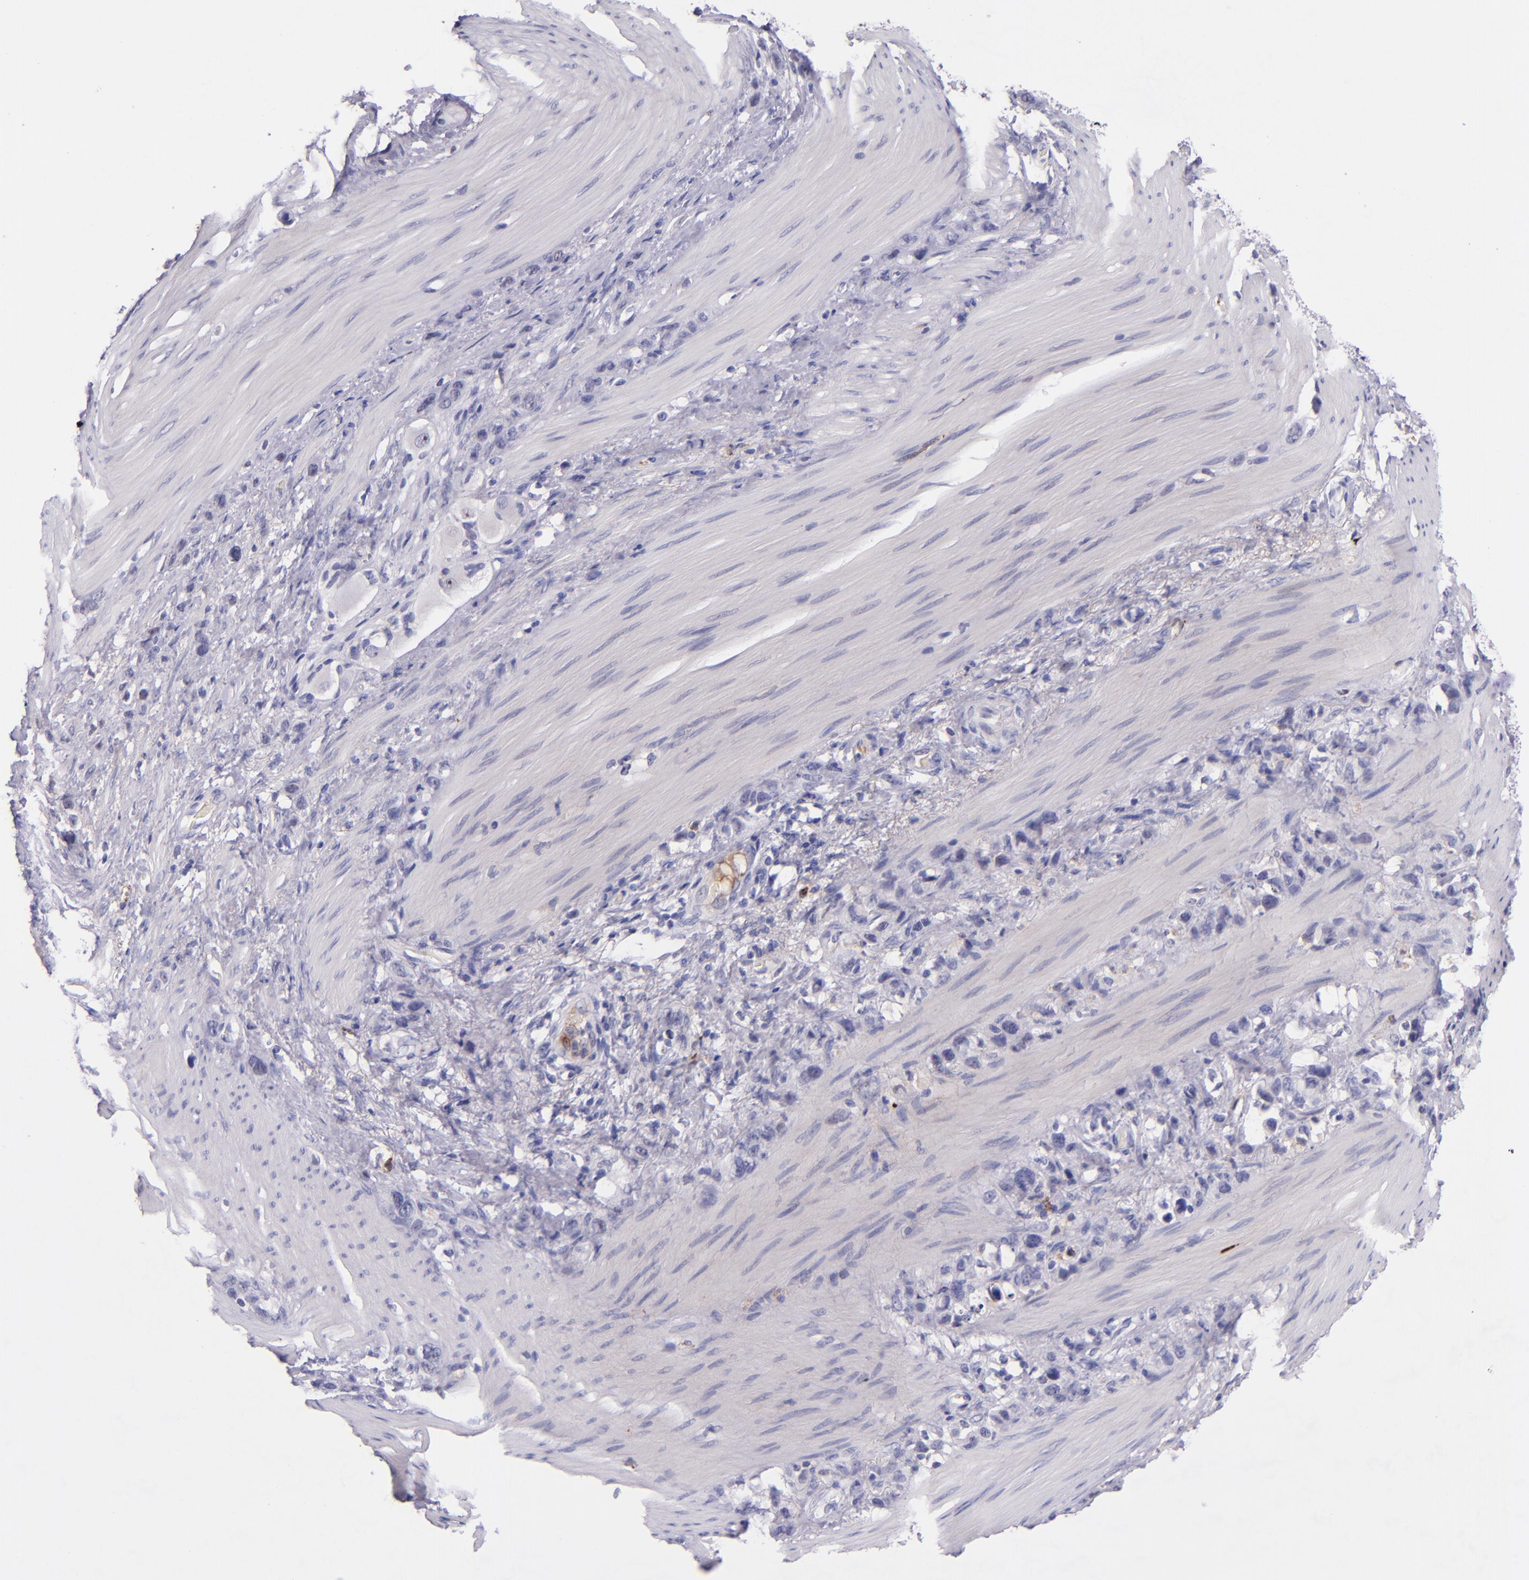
{"staining": {"intensity": "negative", "quantity": "none", "location": "none"}, "tissue": "stomach cancer", "cell_type": "Tumor cells", "image_type": "cancer", "snomed": [{"axis": "morphology", "description": "Normal tissue, NOS"}, {"axis": "morphology", "description": "Adenocarcinoma, NOS"}, {"axis": "morphology", "description": "Adenocarcinoma, High grade"}, {"axis": "topography", "description": "Stomach, upper"}, {"axis": "topography", "description": "Stomach"}], "caption": "This is an IHC micrograph of stomach cancer. There is no expression in tumor cells.", "gene": "KNG1", "patient": {"sex": "female", "age": 65}}